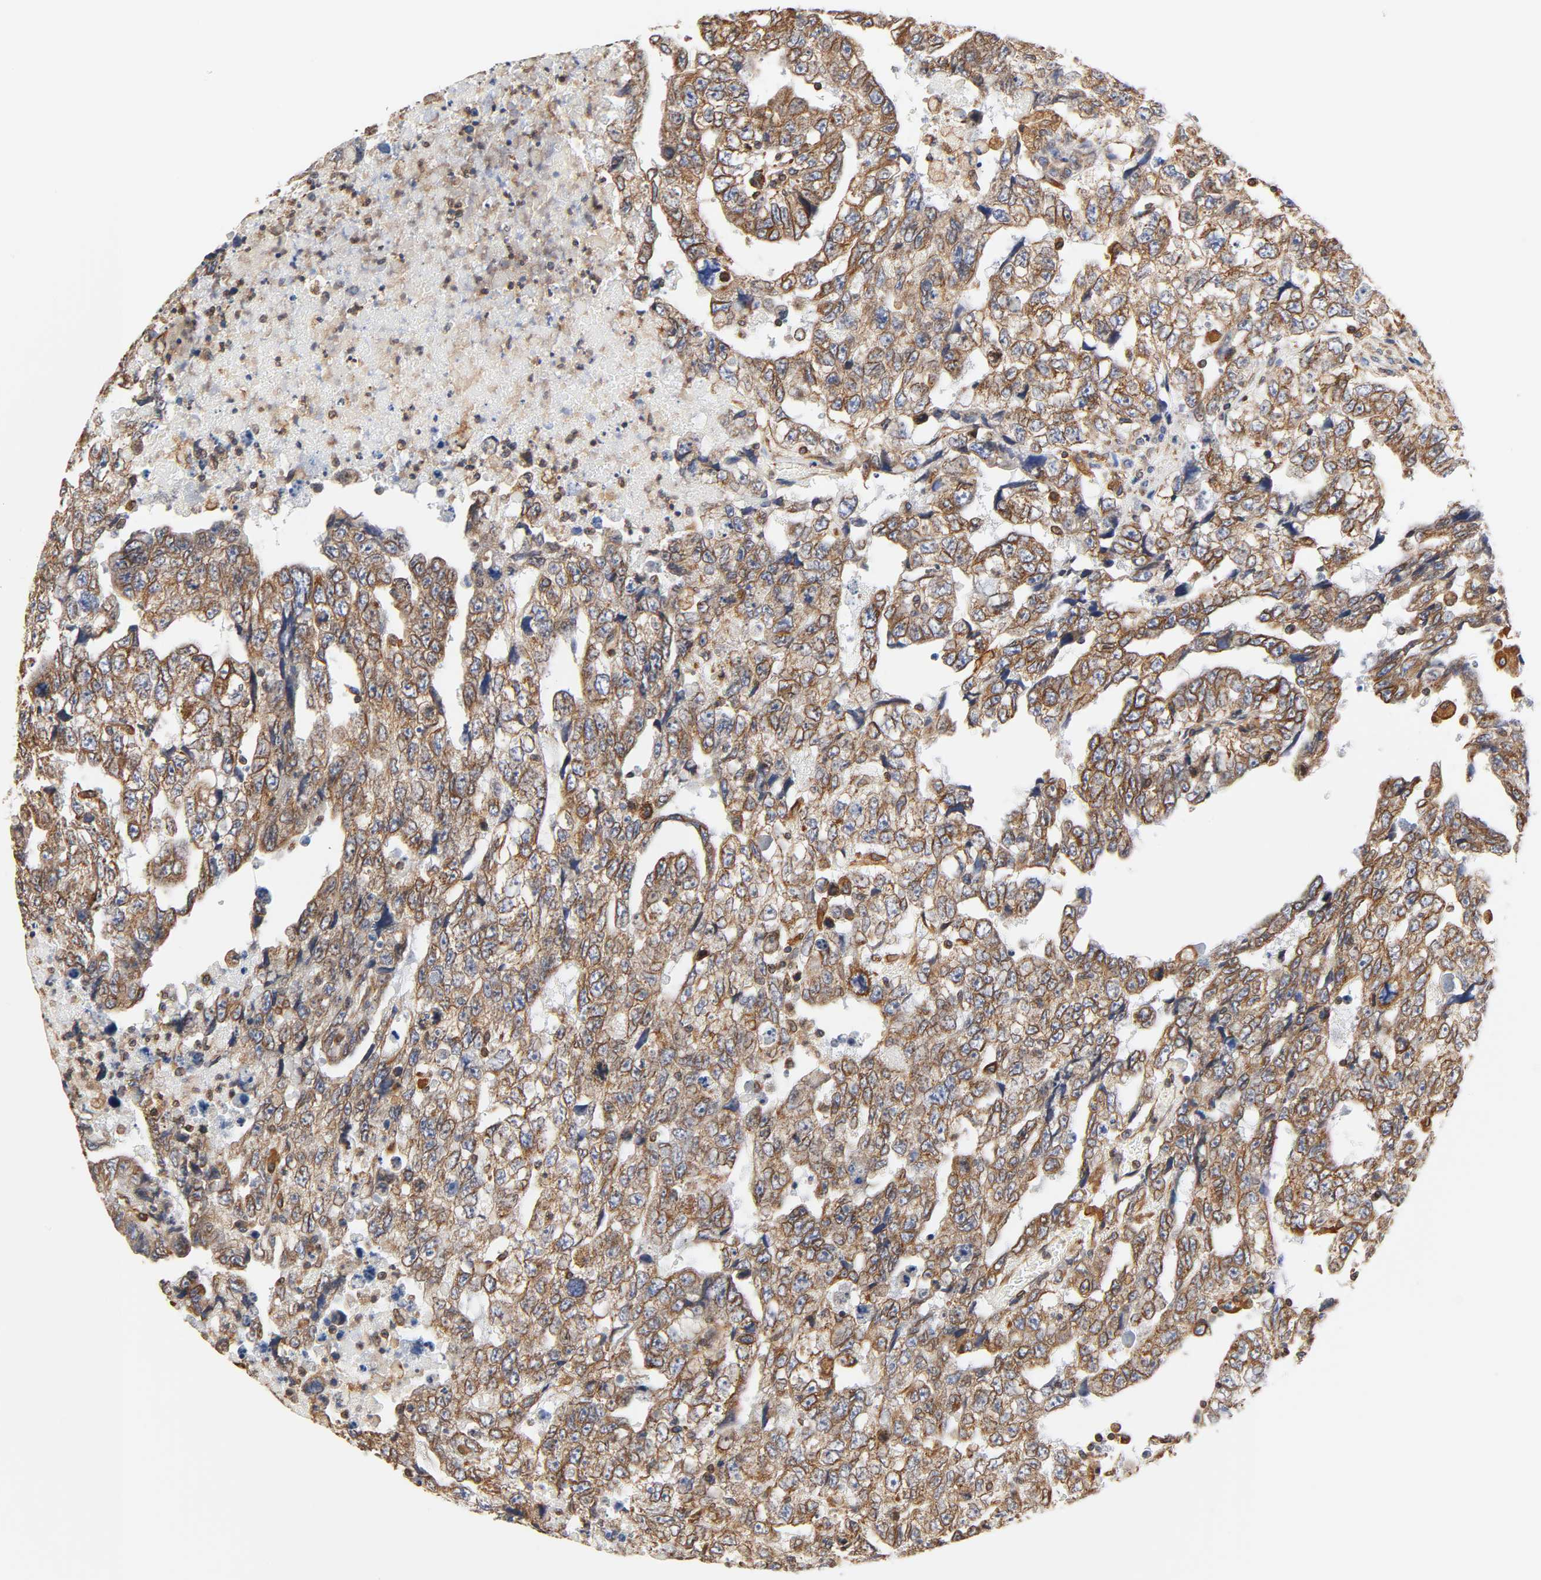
{"staining": {"intensity": "moderate", "quantity": ">75%", "location": "cytoplasmic/membranous"}, "tissue": "testis cancer", "cell_type": "Tumor cells", "image_type": "cancer", "snomed": [{"axis": "morphology", "description": "Carcinoma, Embryonal, NOS"}, {"axis": "topography", "description": "Testis"}], "caption": "Human testis cancer (embryonal carcinoma) stained for a protein (brown) demonstrates moderate cytoplasmic/membranous positive expression in about >75% of tumor cells.", "gene": "BCAP31", "patient": {"sex": "male", "age": 36}}